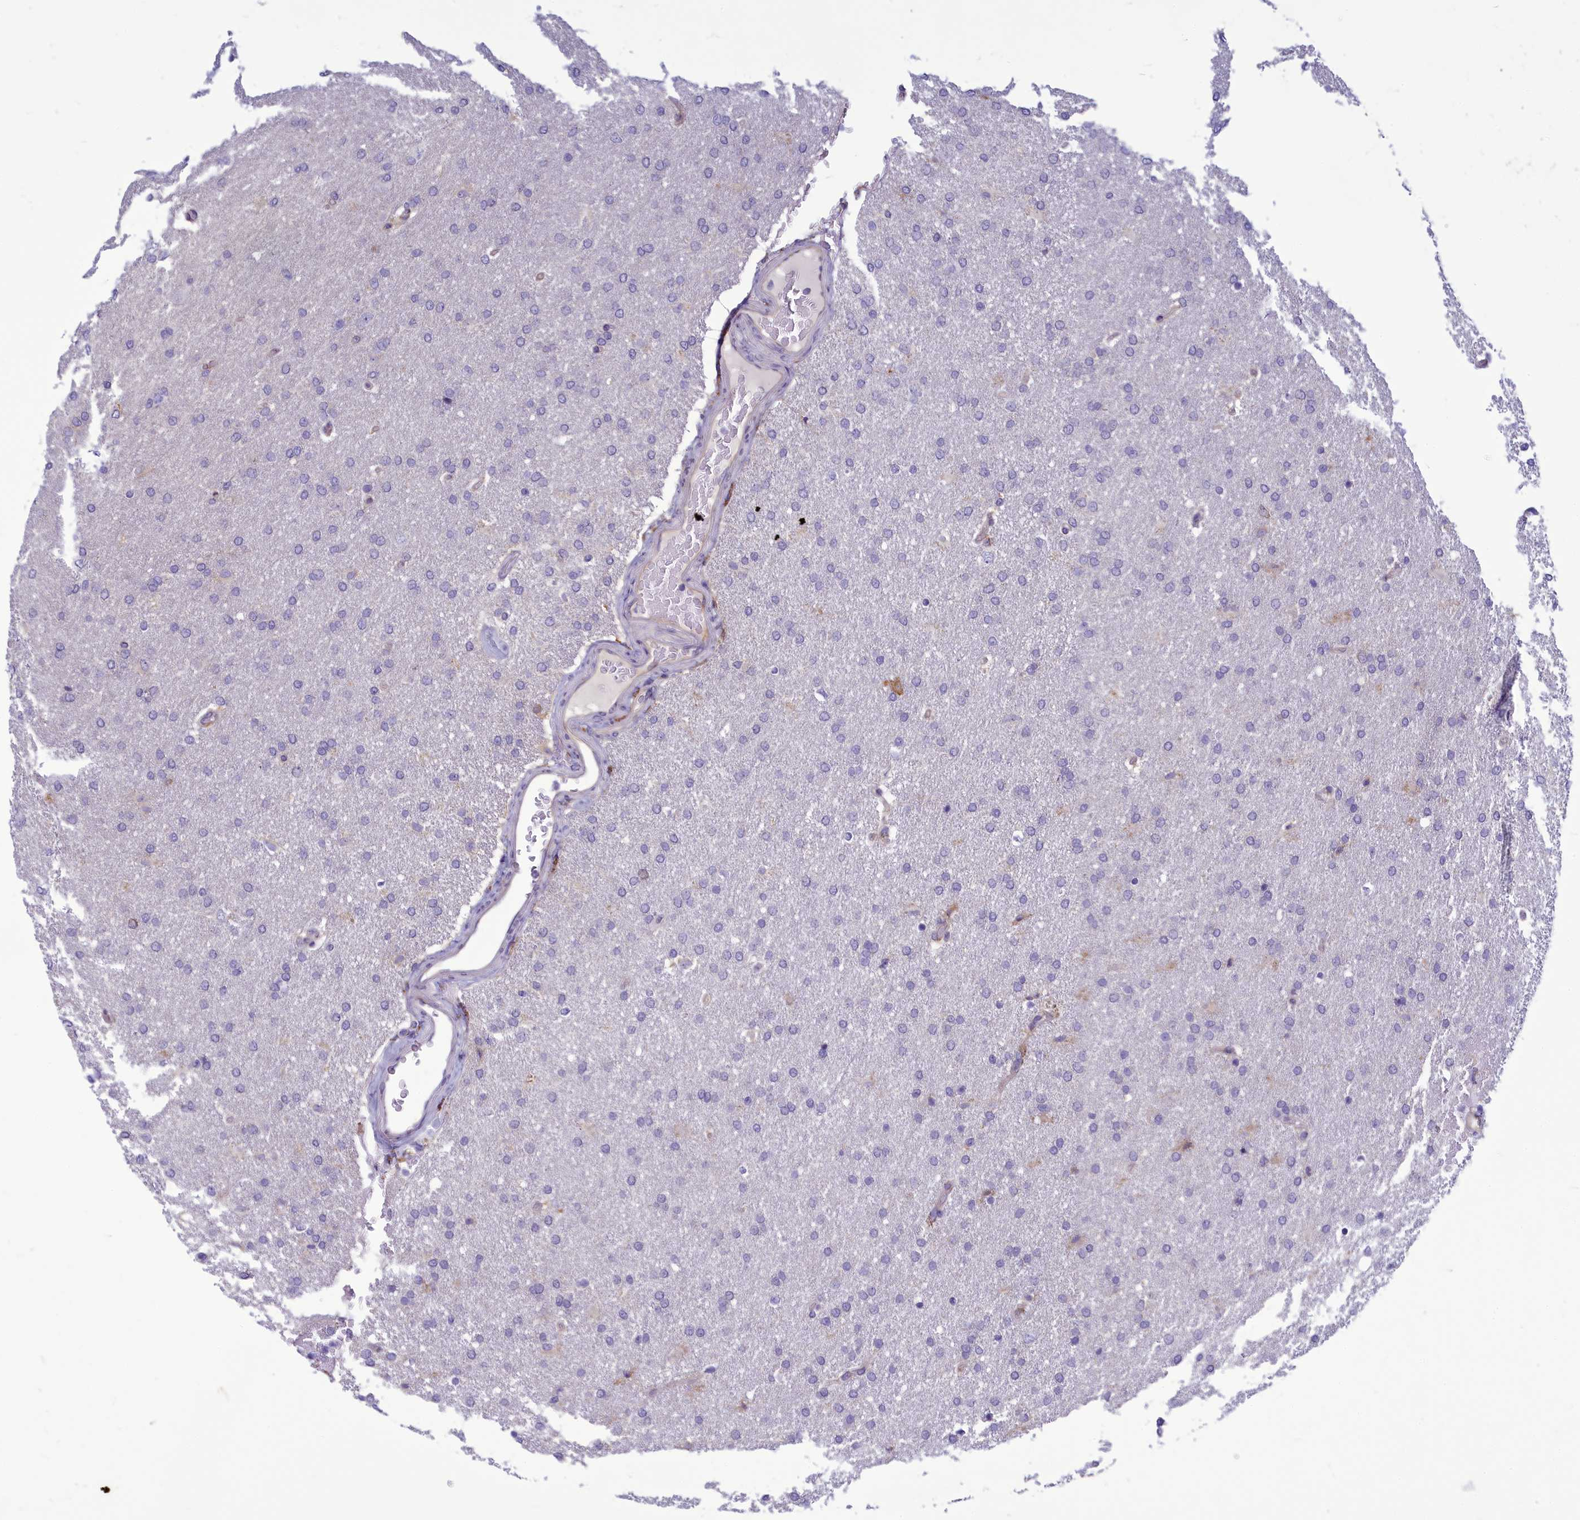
{"staining": {"intensity": "negative", "quantity": "none", "location": "none"}, "tissue": "glioma", "cell_type": "Tumor cells", "image_type": "cancer", "snomed": [{"axis": "morphology", "description": "Glioma, malignant, High grade"}, {"axis": "topography", "description": "Brain"}], "caption": "Immunohistochemistry of human glioma reveals no staining in tumor cells. (Brightfield microscopy of DAB (3,3'-diaminobenzidine) immunohistochemistry (IHC) at high magnification).", "gene": "CENATAC", "patient": {"sex": "male", "age": 72}}